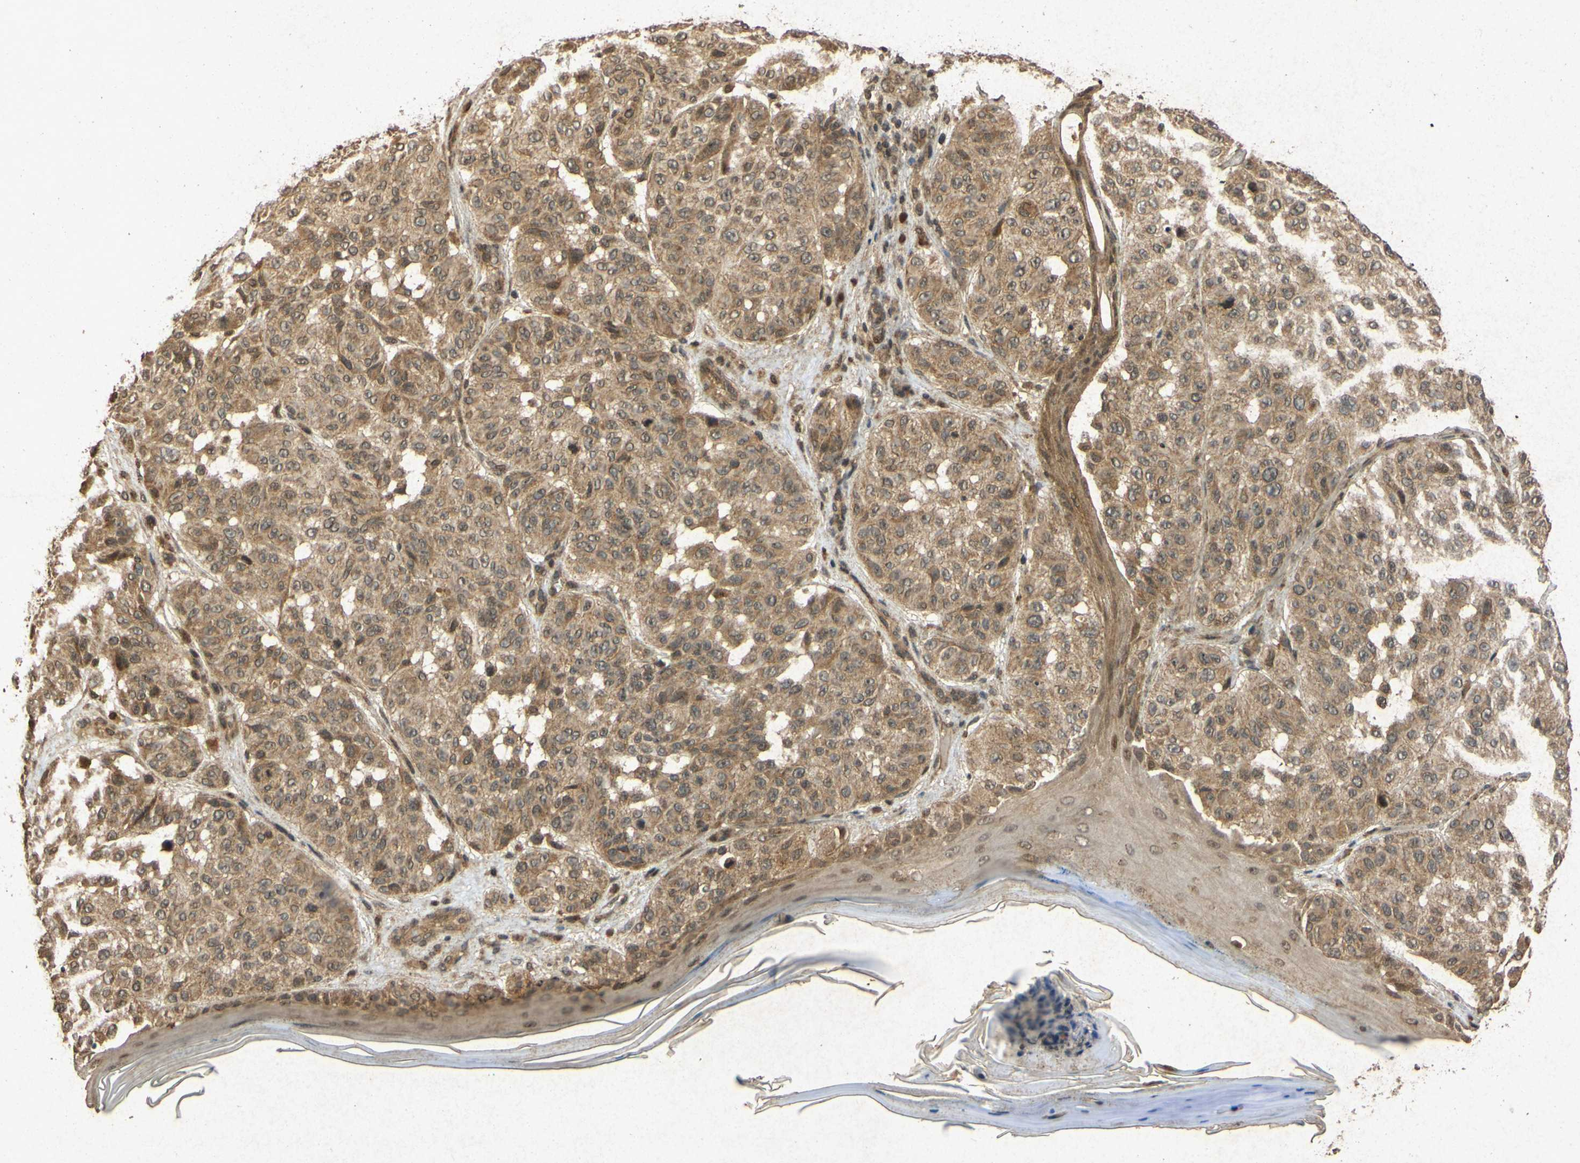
{"staining": {"intensity": "moderate", "quantity": ">75%", "location": "cytoplasmic/membranous"}, "tissue": "melanoma", "cell_type": "Tumor cells", "image_type": "cancer", "snomed": [{"axis": "morphology", "description": "Malignant melanoma, NOS"}, {"axis": "topography", "description": "Skin"}], "caption": "Immunohistochemical staining of human malignant melanoma exhibits medium levels of moderate cytoplasmic/membranous protein positivity in approximately >75% of tumor cells.", "gene": "ATP6V1H", "patient": {"sex": "female", "age": 46}}